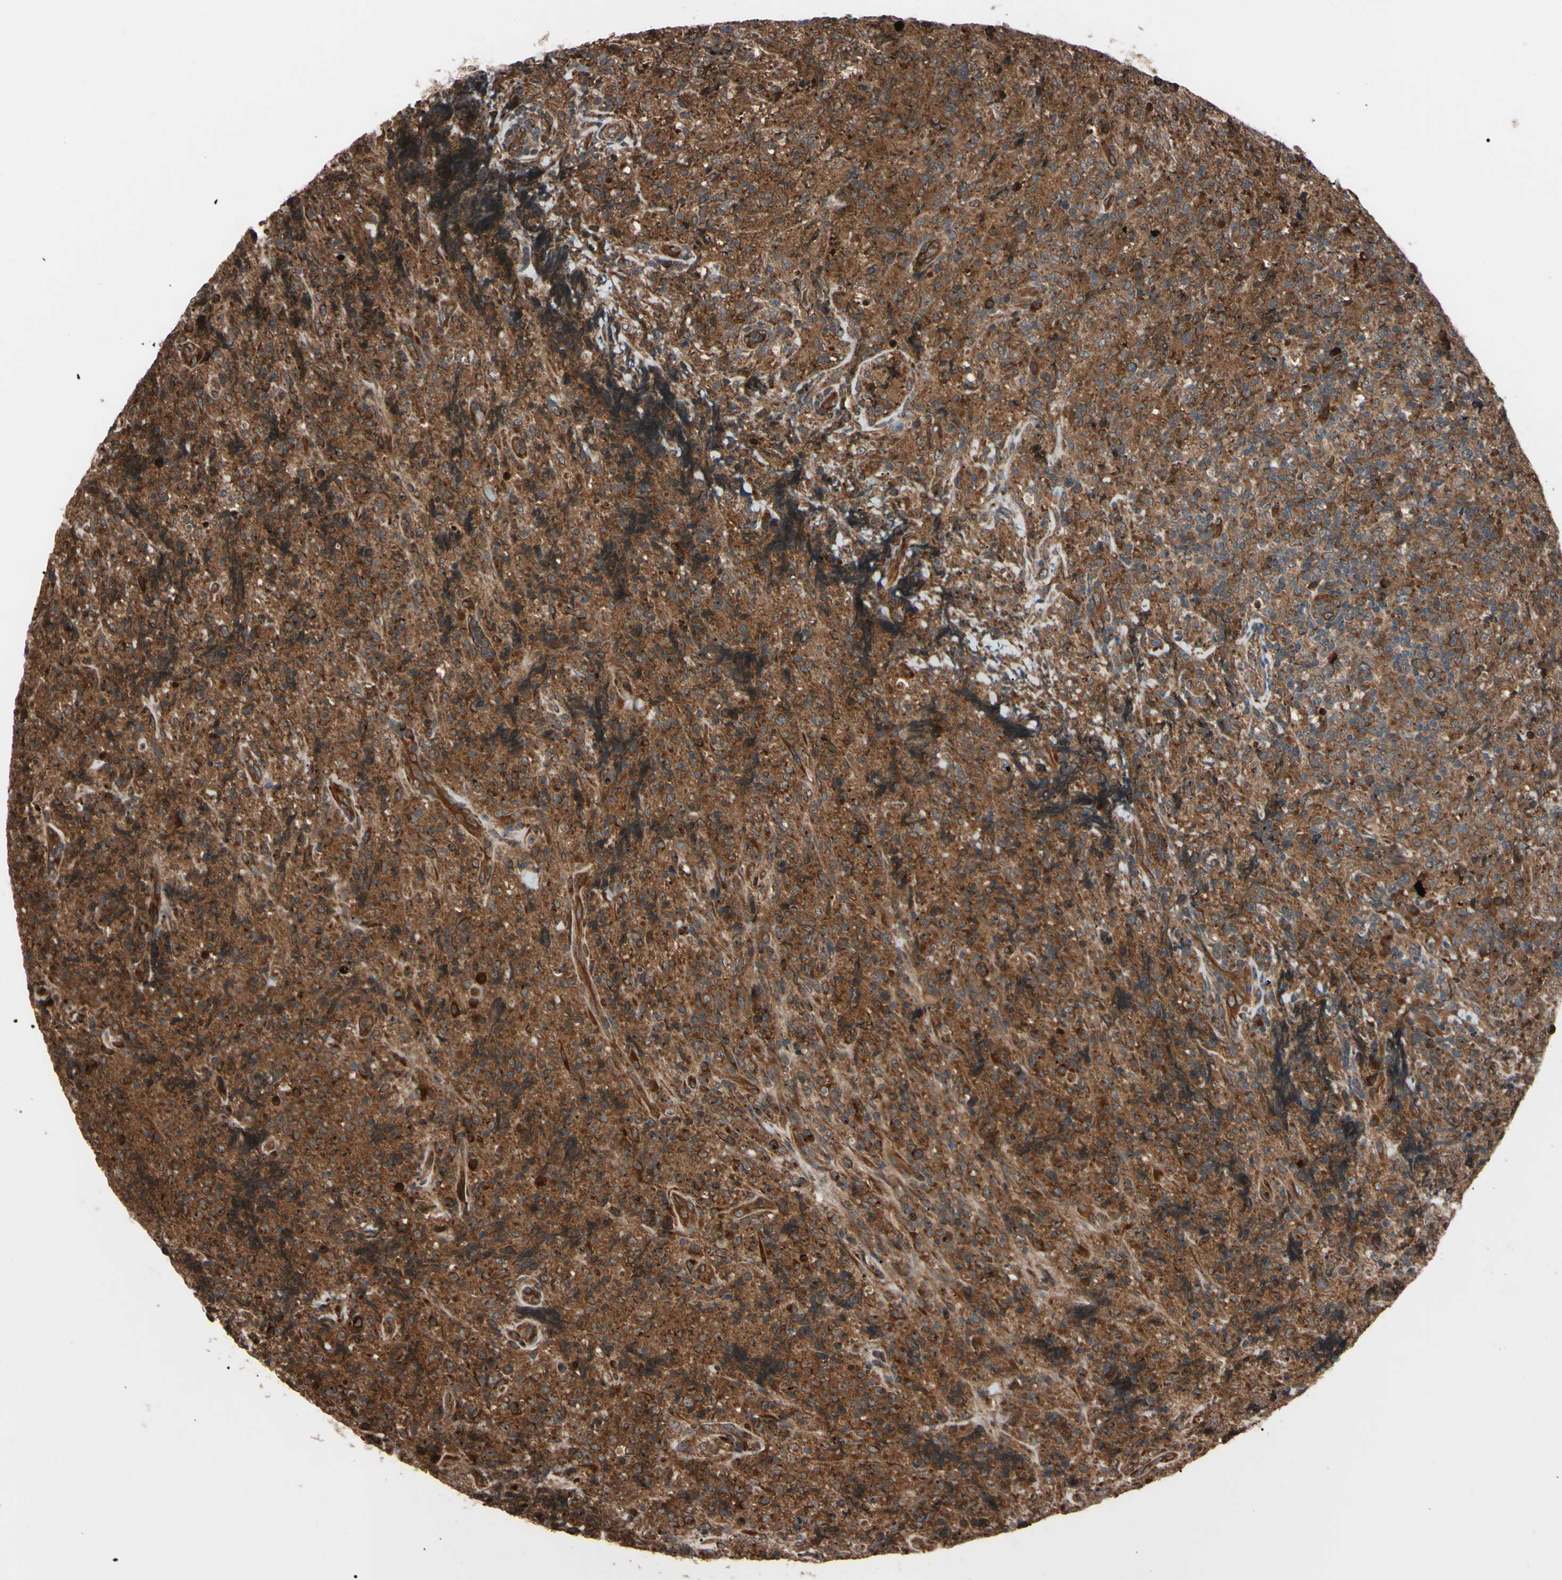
{"staining": {"intensity": "strong", "quantity": ">75%", "location": "cytoplasmic/membranous"}, "tissue": "lymphoma", "cell_type": "Tumor cells", "image_type": "cancer", "snomed": [{"axis": "morphology", "description": "Malignant lymphoma, non-Hodgkin's type, High grade"}, {"axis": "topography", "description": "Tonsil"}], "caption": "Immunohistochemical staining of human high-grade malignant lymphoma, non-Hodgkin's type shows high levels of strong cytoplasmic/membranous protein expression in about >75% of tumor cells. The staining is performed using DAB brown chromogen to label protein expression. The nuclei are counter-stained blue using hematoxylin.", "gene": "GUCY1B1", "patient": {"sex": "female", "age": 36}}